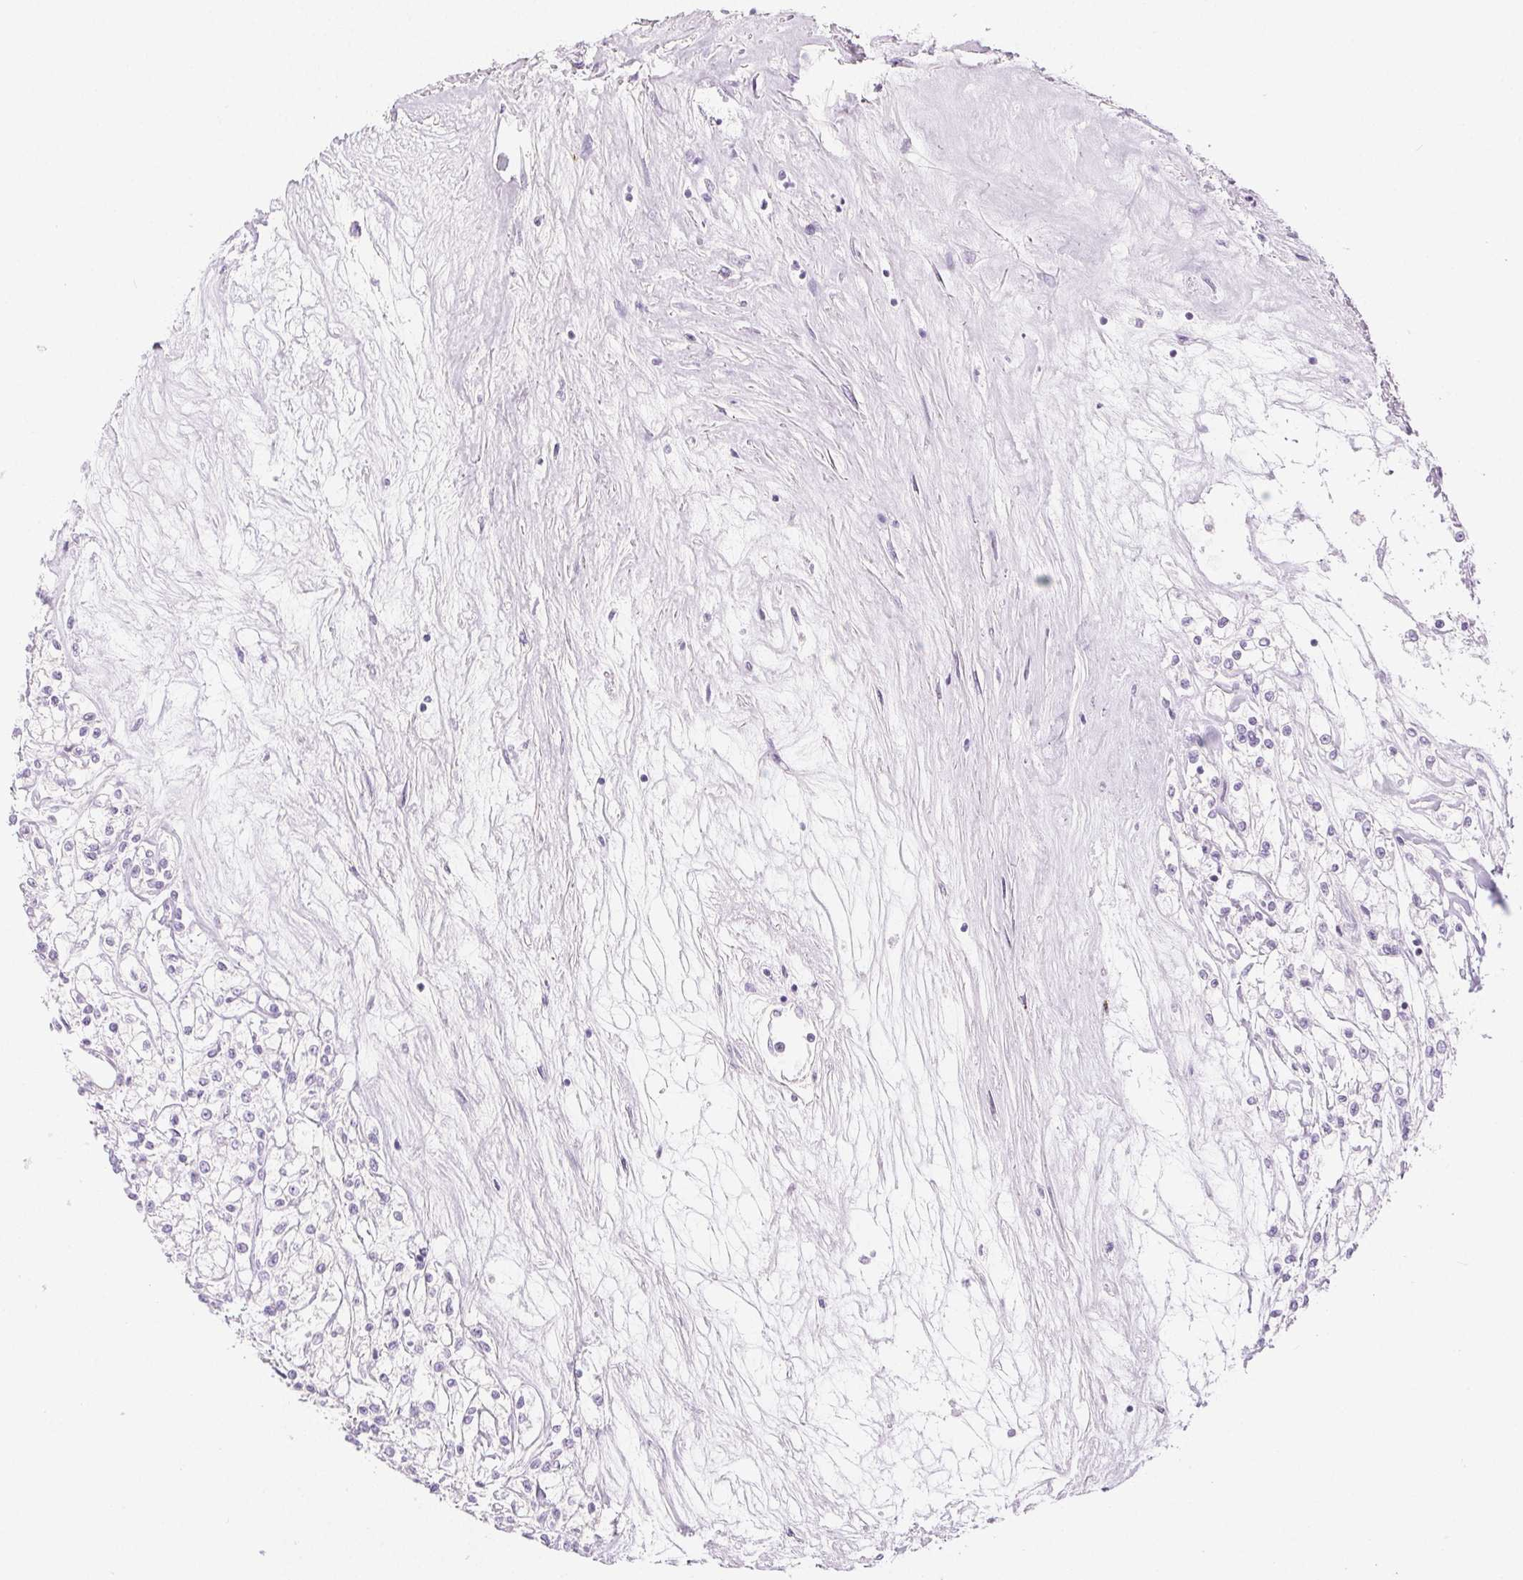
{"staining": {"intensity": "negative", "quantity": "none", "location": "none"}, "tissue": "renal cancer", "cell_type": "Tumor cells", "image_type": "cancer", "snomed": [{"axis": "morphology", "description": "Adenocarcinoma, NOS"}, {"axis": "topography", "description": "Kidney"}], "caption": "This is a photomicrograph of IHC staining of renal cancer (adenocarcinoma), which shows no expression in tumor cells. (DAB (3,3'-diaminobenzidine) immunohistochemistry with hematoxylin counter stain).", "gene": "SPRR3", "patient": {"sex": "female", "age": 59}}